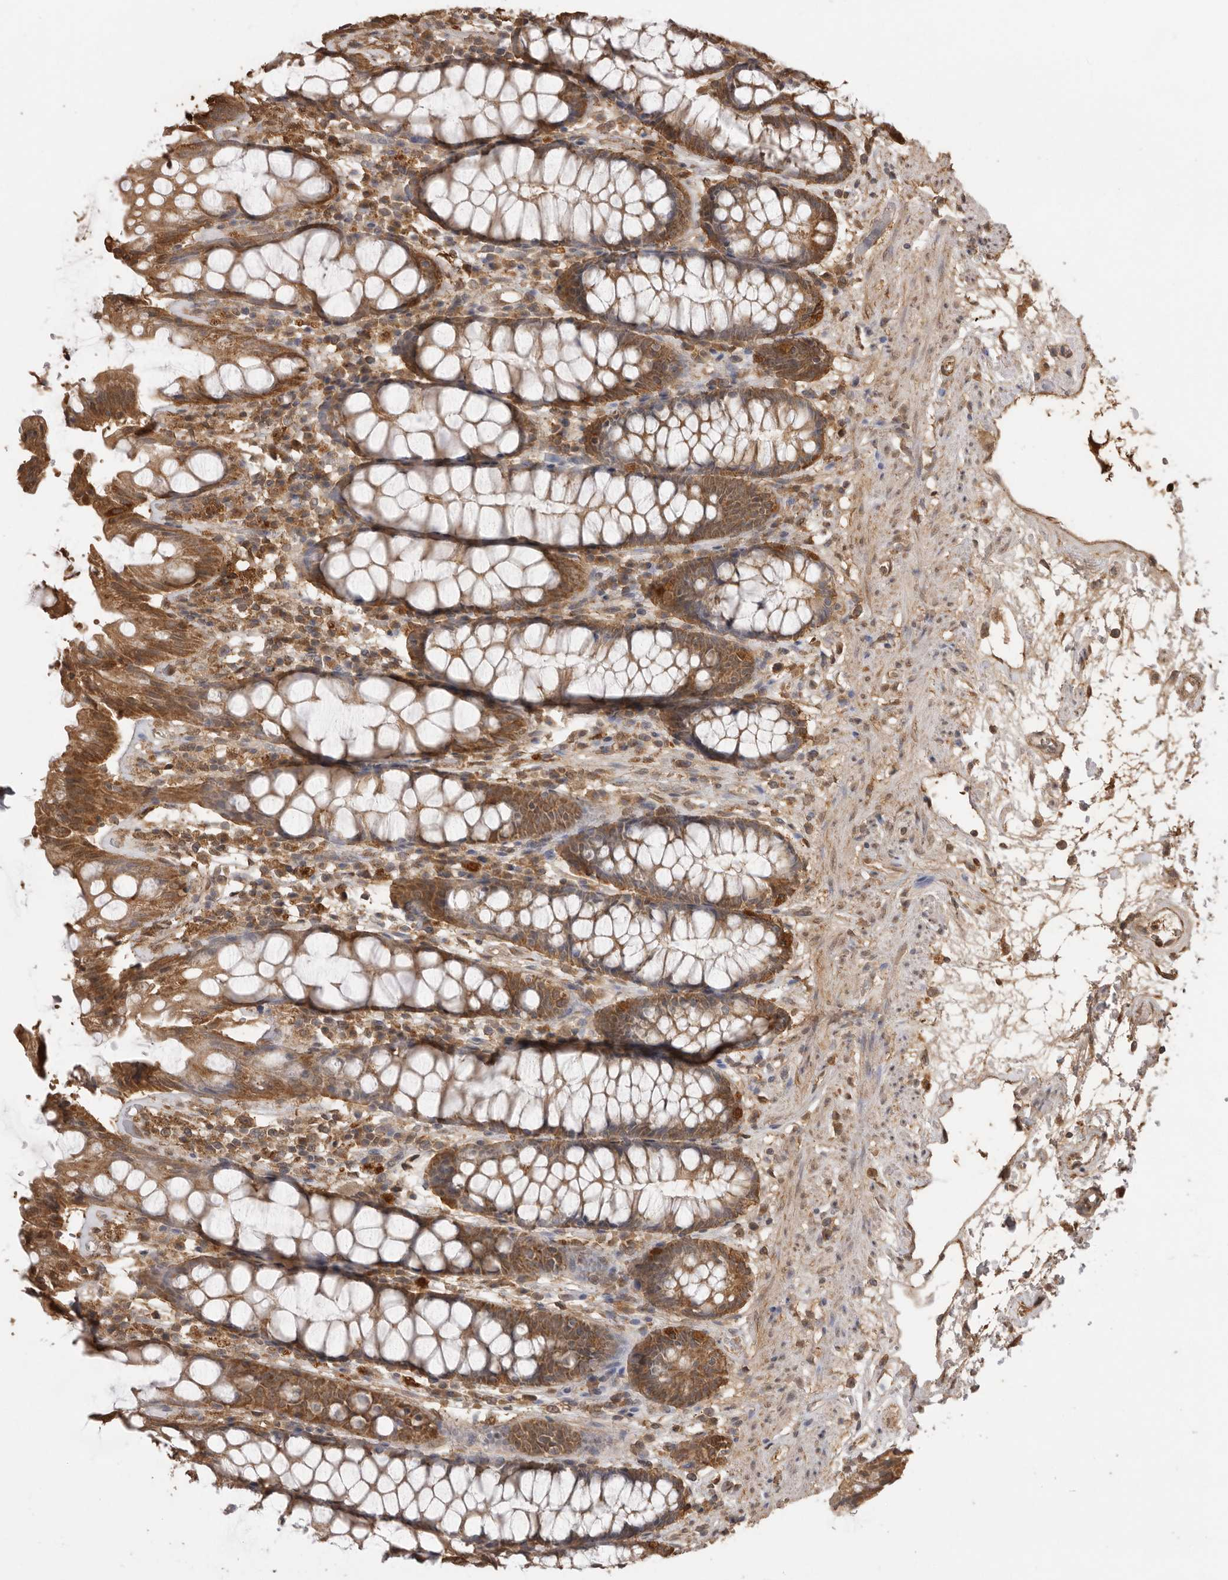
{"staining": {"intensity": "moderate", "quantity": ">75%", "location": "cytoplasmic/membranous"}, "tissue": "rectum", "cell_type": "Glandular cells", "image_type": "normal", "snomed": [{"axis": "morphology", "description": "Normal tissue, NOS"}, {"axis": "topography", "description": "Rectum"}], "caption": "Immunohistochemistry micrograph of normal rectum: rectum stained using IHC displays medium levels of moderate protein expression localized specifically in the cytoplasmic/membranous of glandular cells, appearing as a cytoplasmic/membranous brown color.", "gene": "JAG2", "patient": {"sex": "male", "age": 64}}